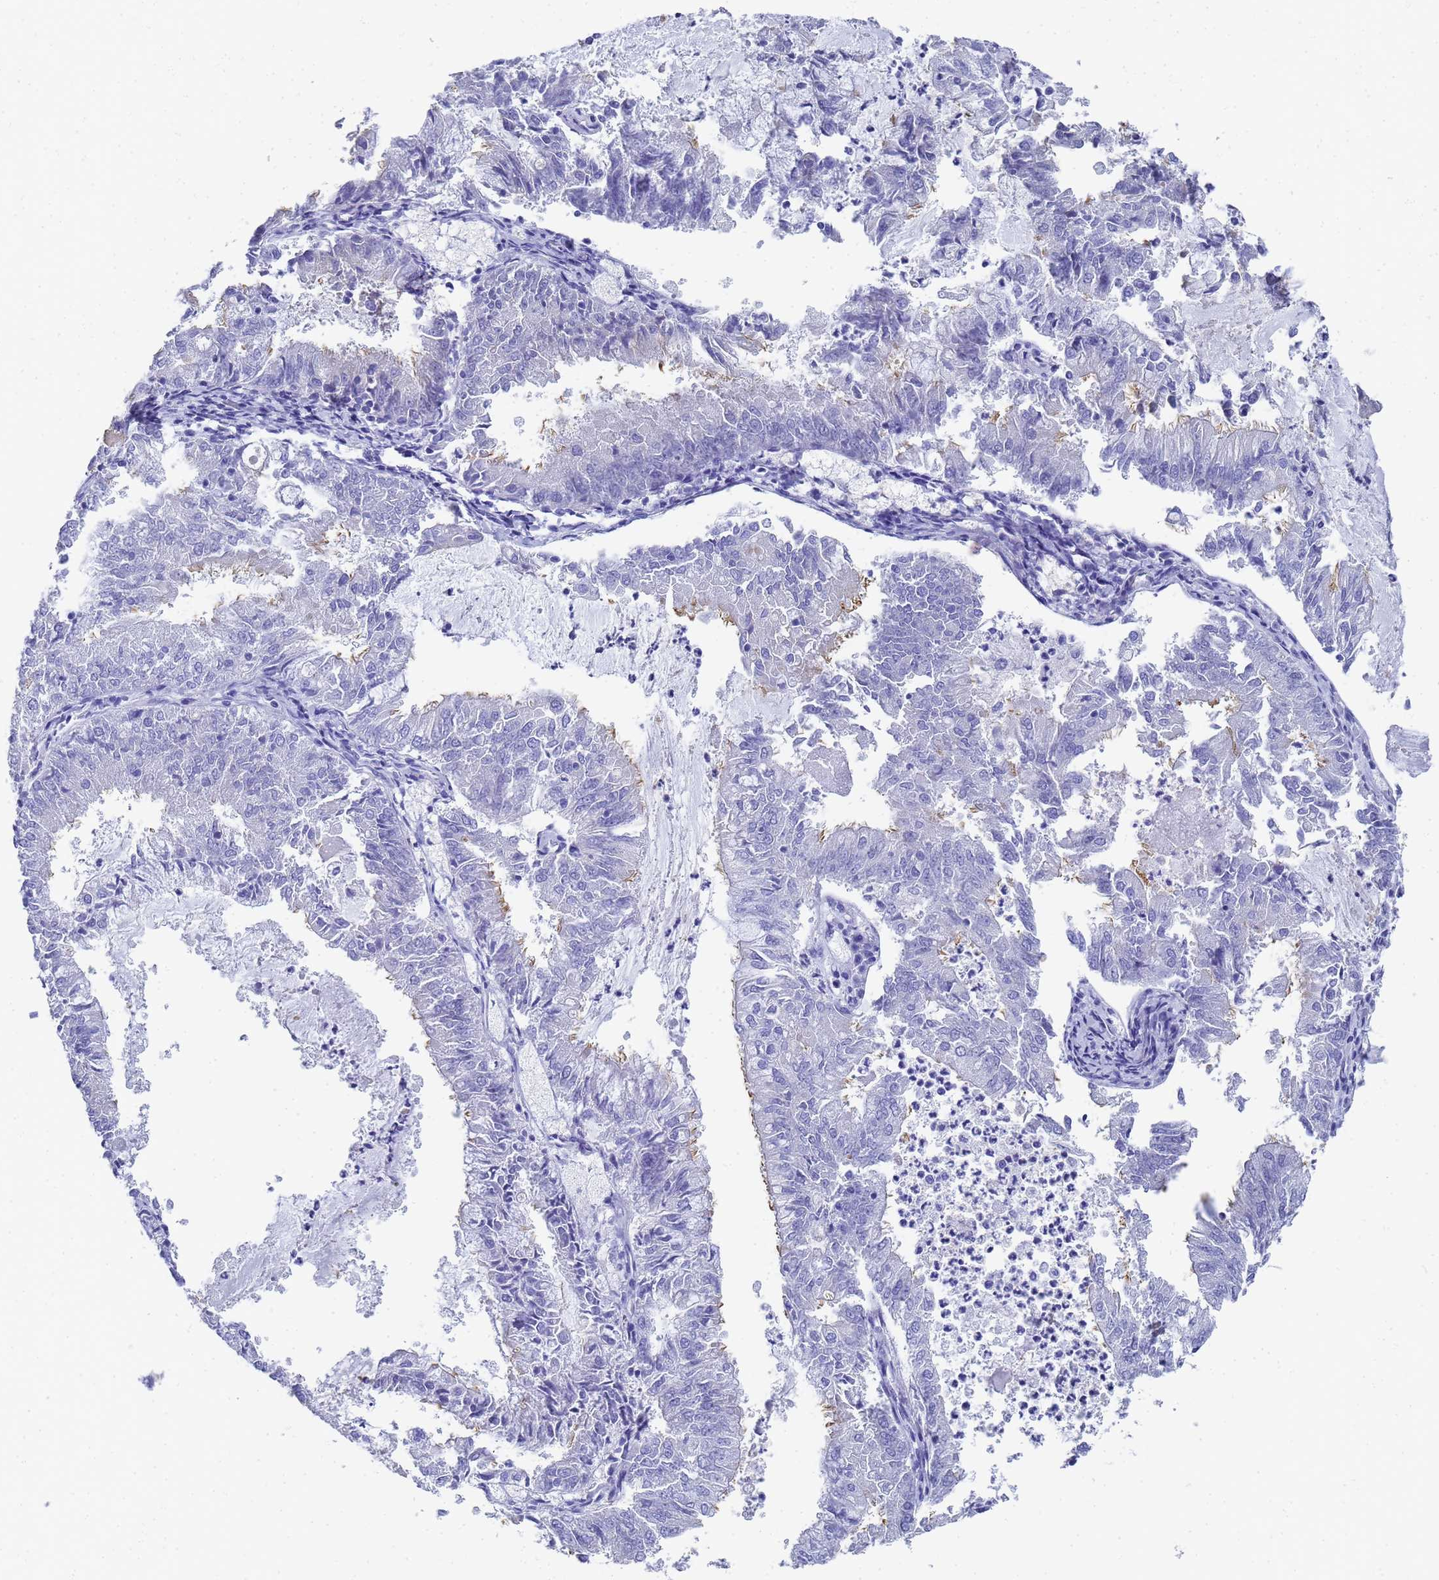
{"staining": {"intensity": "negative", "quantity": "none", "location": "none"}, "tissue": "endometrial cancer", "cell_type": "Tumor cells", "image_type": "cancer", "snomed": [{"axis": "morphology", "description": "Adenocarcinoma, NOS"}, {"axis": "topography", "description": "Endometrium"}], "caption": "High magnification brightfield microscopy of endometrial adenocarcinoma stained with DAB (brown) and counterstained with hematoxylin (blue): tumor cells show no significant positivity. Brightfield microscopy of immunohistochemistry (IHC) stained with DAB (brown) and hematoxylin (blue), captured at high magnification.", "gene": "TUBB1", "patient": {"sex": "female", "age": 57}}